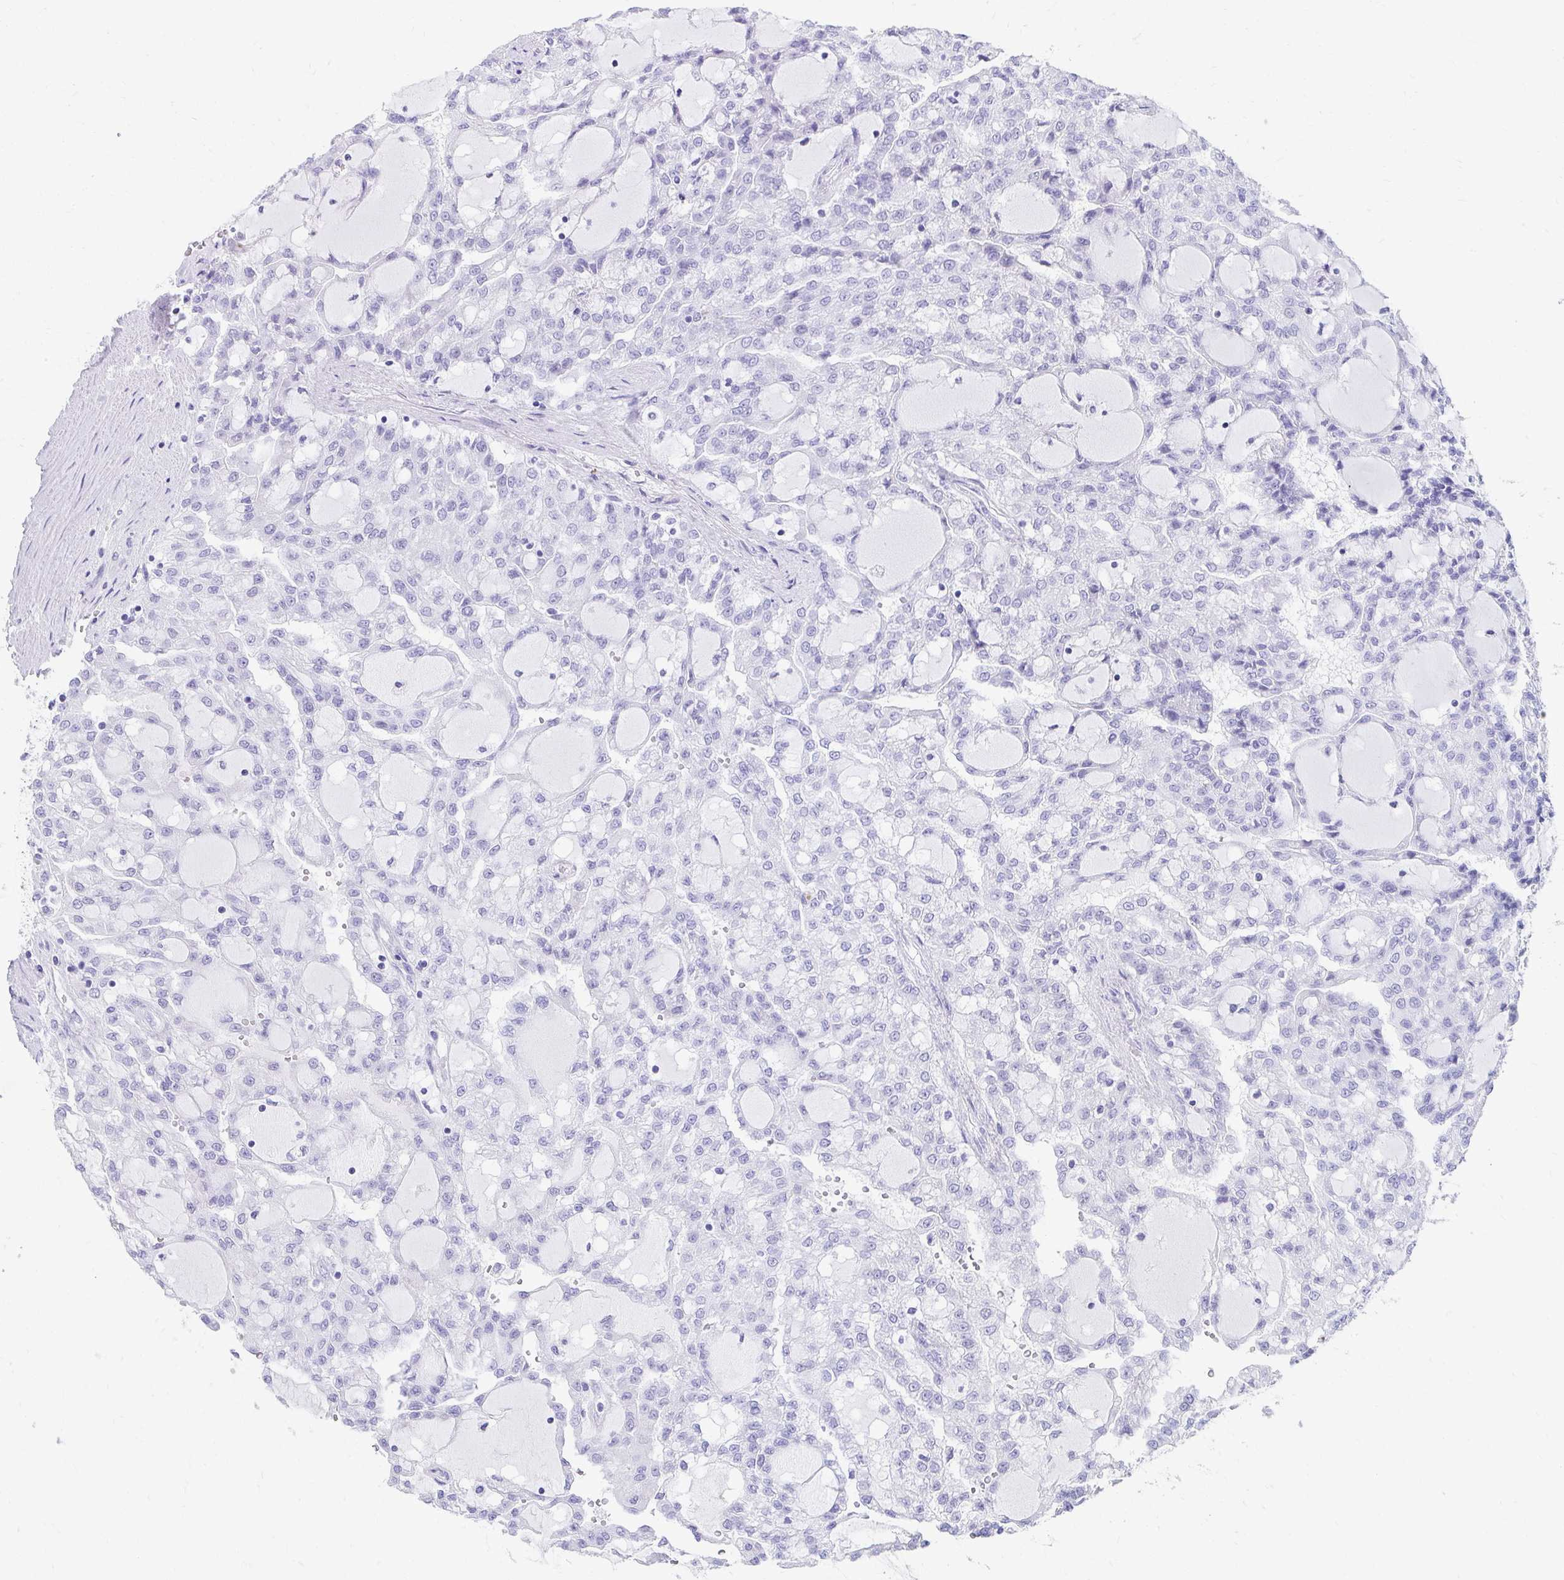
{"staining": {"intensity": "negative", "quantity": "none", "location": "none"}, "tissue": "renal cancer", "cell_type": "Tumor cells", "image_type": "cancer", "snomed": [{"axis": "morphology", "description": "Adenocarcinoma, NOS"}, {"axis": "topography", "description": "Kidney"}], "caption": "Human renal cancer stained for a protein using immunohistochemistry (IHC) reveals no positivity in tumor cells.", "gene": "SEC14L3", "patient": {"sex": "male", "age": 63}}